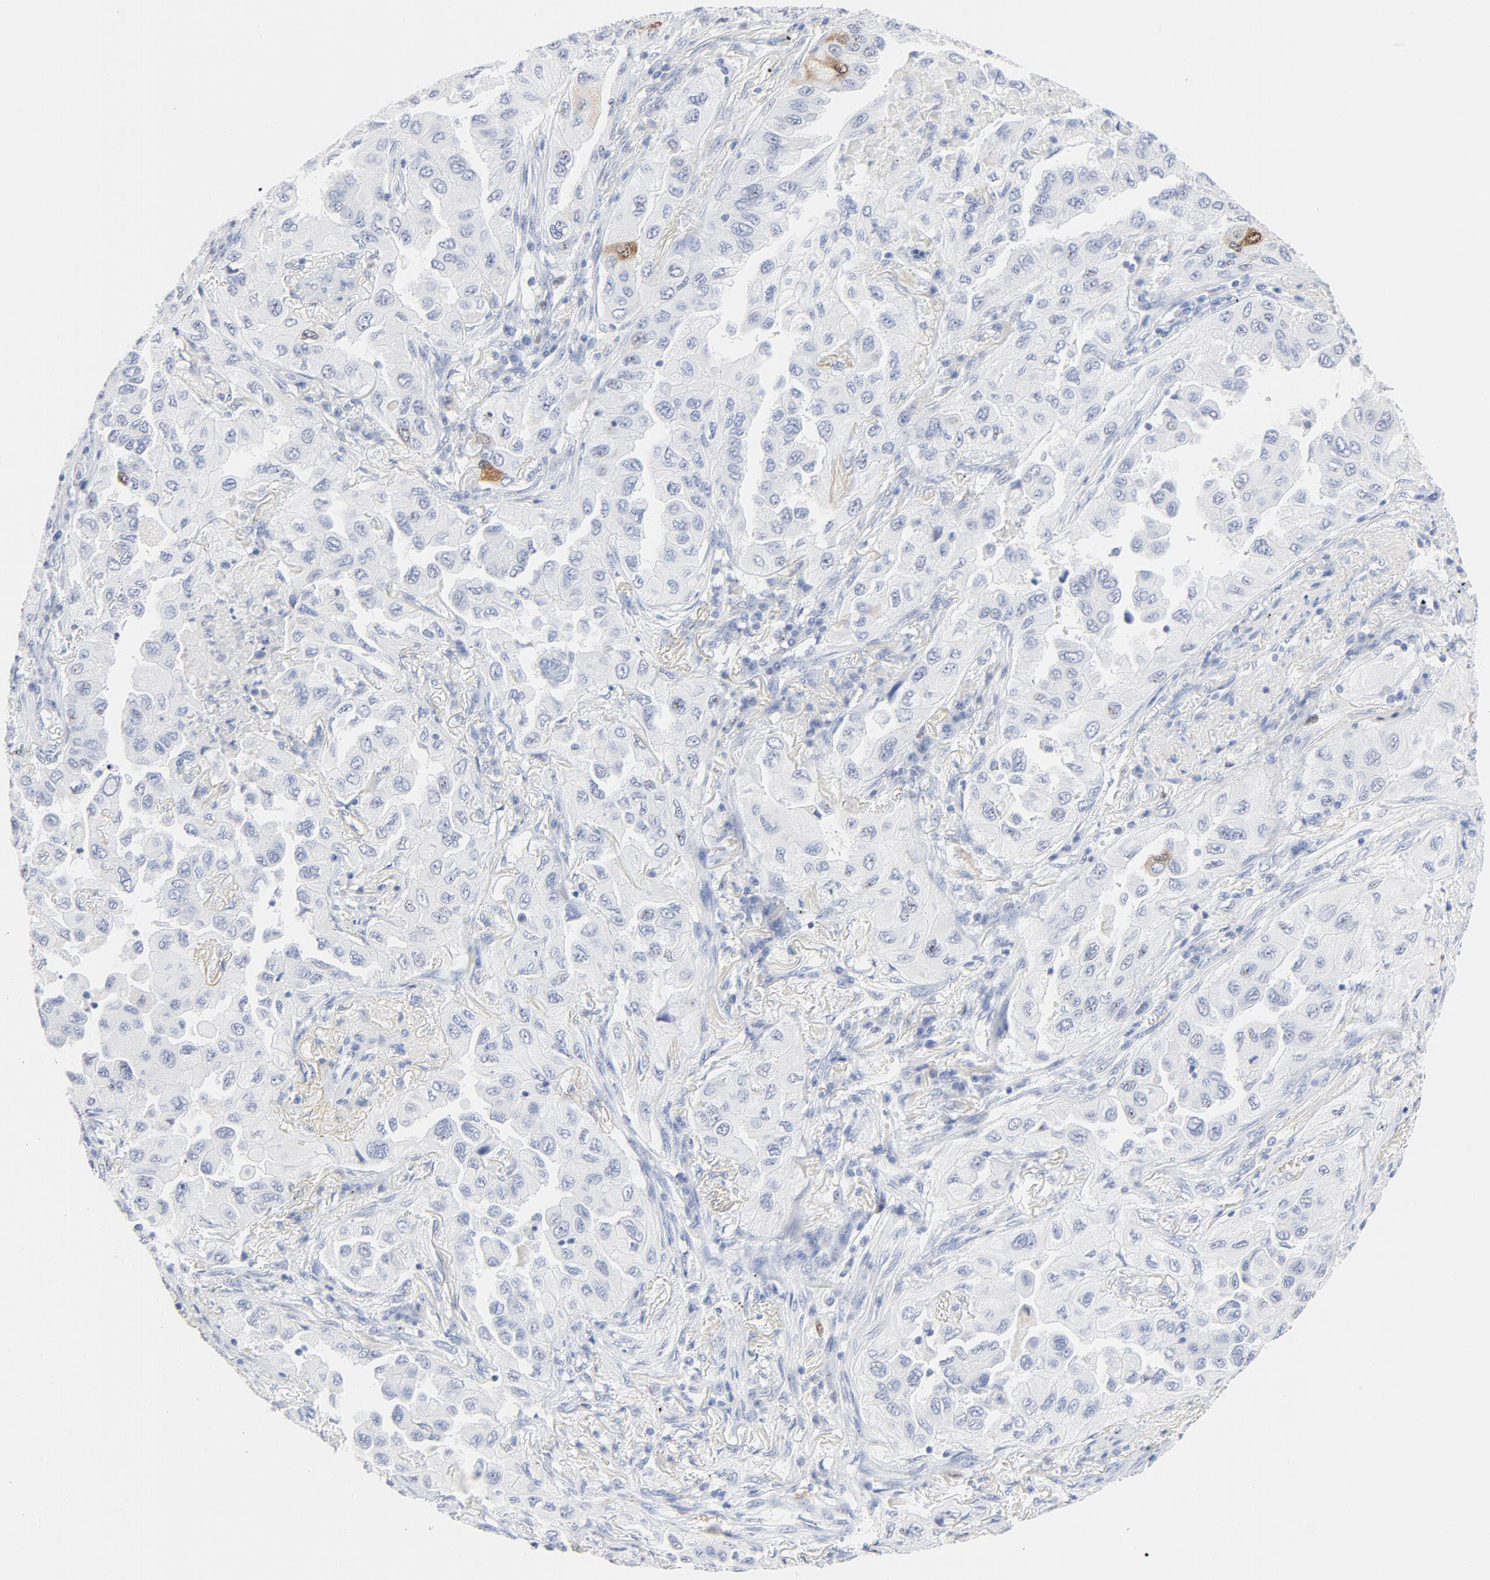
{"staining": {"intensity": "moderate", "quantity": "<25%", "location": "cytoplasmic/membranous,nuclear"}, "tissue": "lung cancer", "cell_type": "Tumor cells", "image_type": "cancer", "snomed": [{"axis": "morphology", "description": "Adenocarcinoma, NOS"}, {"axis": "topography", "description": "Lung"}], "caption": "Protein staining of lung cancer (adenocarcinoma) tissue exhibits moderate cytoplasmic/membranous and nuclear staining in about <25% of tumor cells.", "gene": "CDC20", "patient": {"sex": "female", "age": 65}}